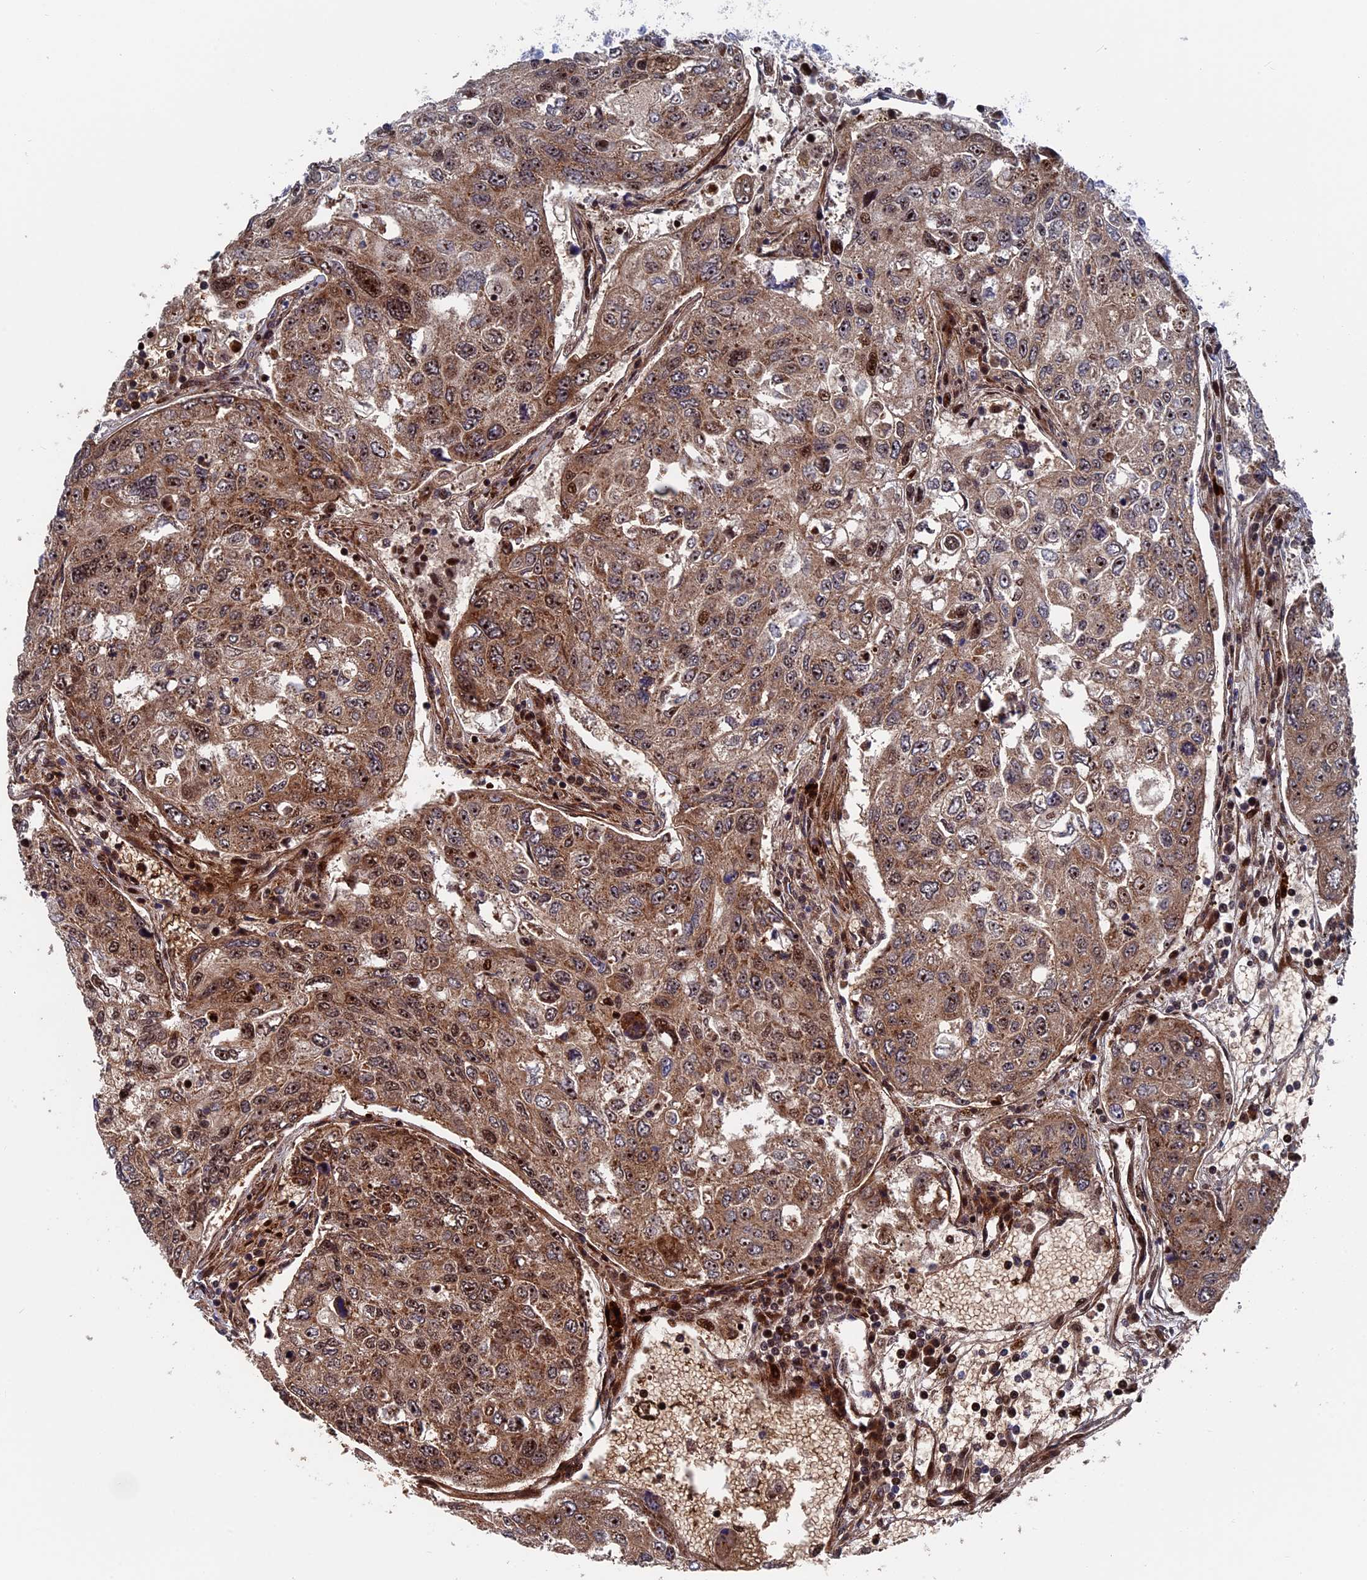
{"staining": {"intensity": "moderate", "quantity": ">75%", "location": "cytoplasmic/membranous,nuclear"}, "tissue": "urothelial cancer", "cell_type": "Tumor cells", "image_type": "cancer", "snomed": [{"axis": "morphology", "description": "Urothelial carcinoma, High grade"}, {"axis": "topography", "description": "Lymph node"}, {"axis": "topography", "description": "Urinary bladder"}], "caption": "The immunohistochemical stain shows moderate cytoplasmic/membranous and nuclear expression in tumor cells of urothelial cancer tissue. (brown staining indicates protein expression, while blue staining denotes nuclei).", "gene": "EXOSC9", "patient": {"sex": "male", "age": 51}}